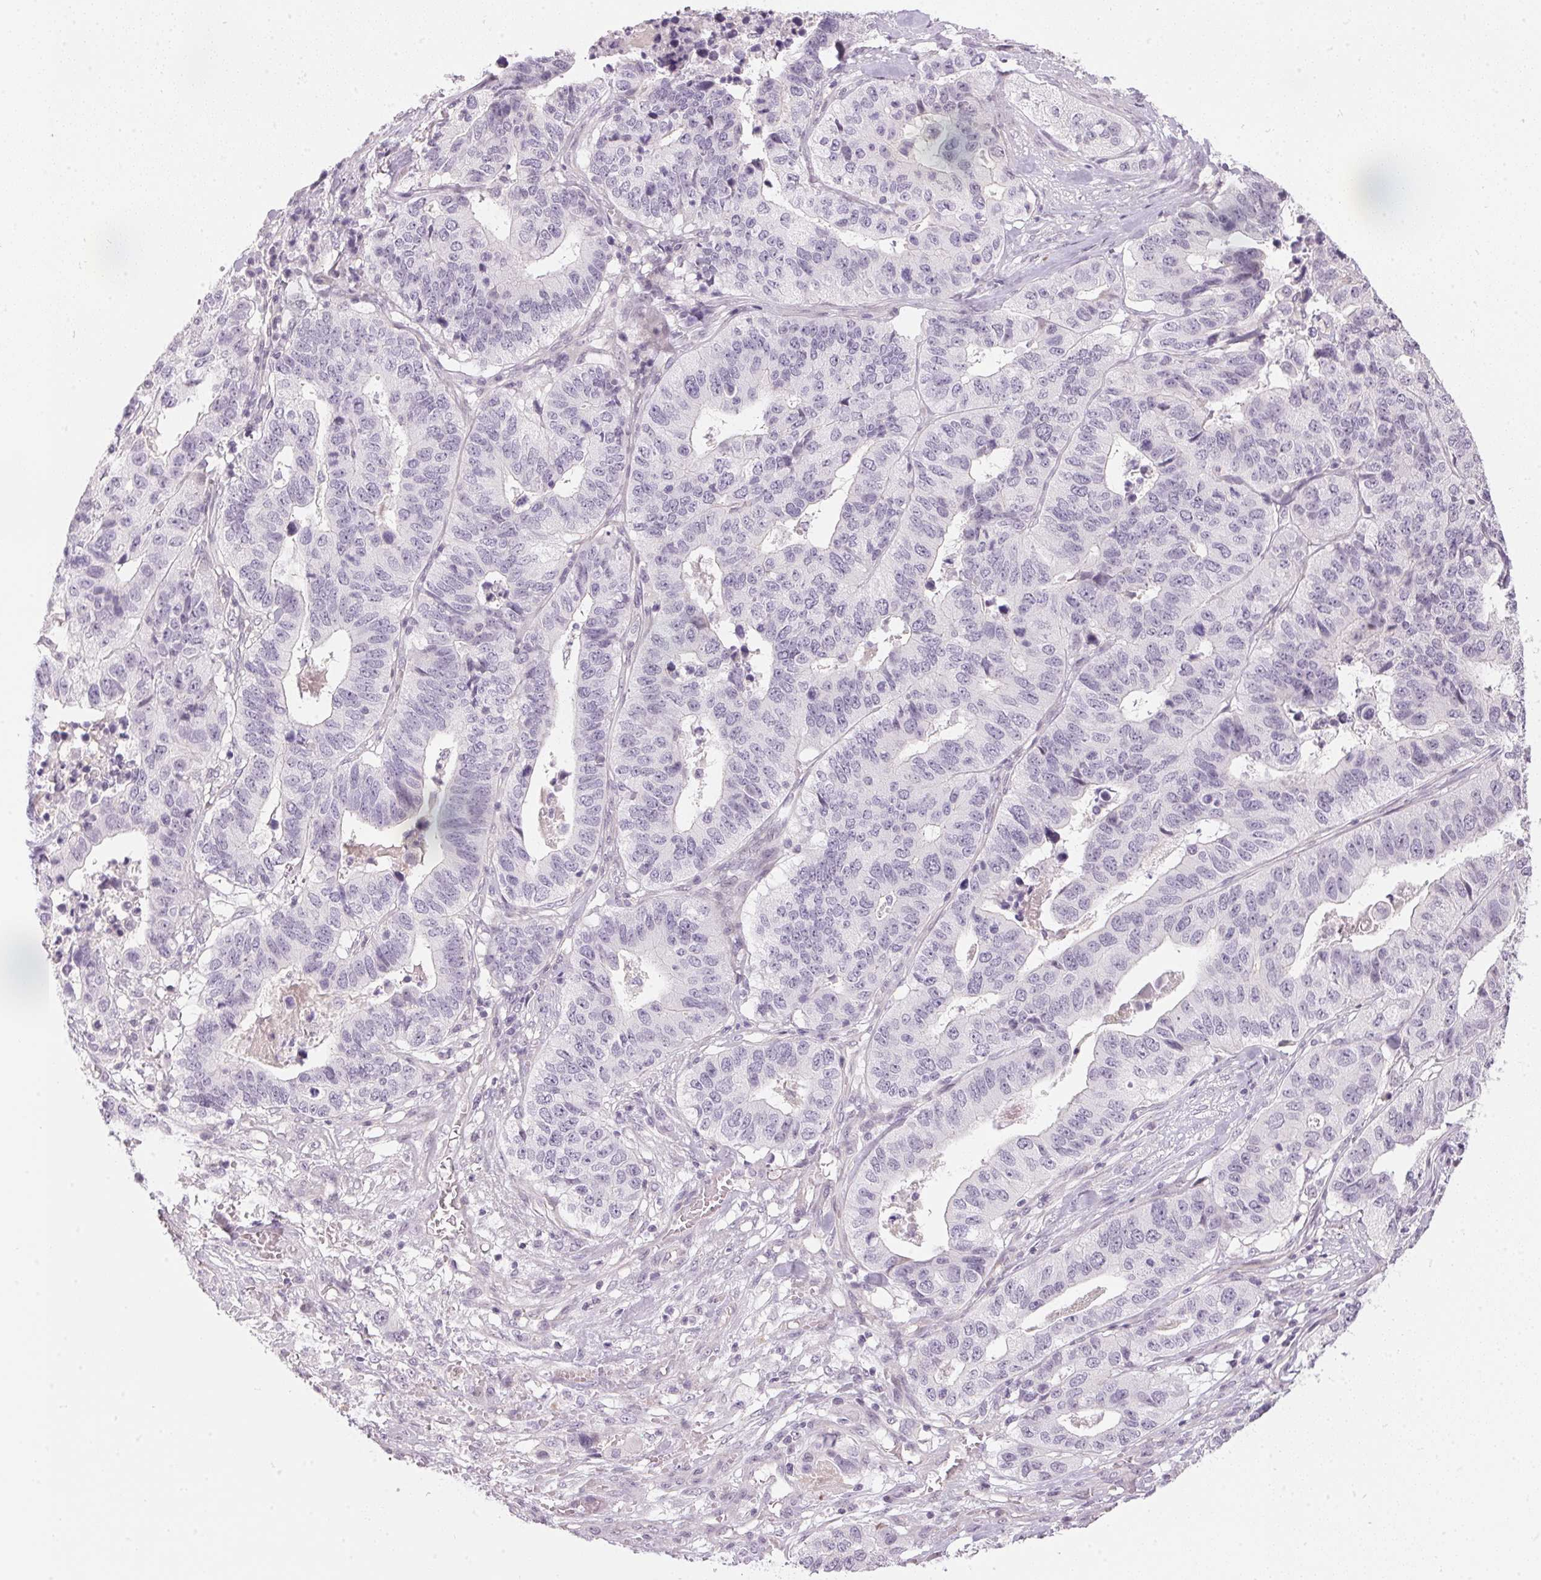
{"staining": {"intensity": "negative", "quantity": "none", "location": "none"}, "tissue": "stomach cancer", "cell_type": "Tumor cells", "image_type": "cancer", "snomed": [{"axis": "morphology", "description": "Adenocarcinoma, NOS"}, {"axis": "topography", "description": "Stomach, upper"}], "caption": "Image shows no significant protein staining in tumor cells of stomach adenocarcinoma.", "gene": "GDAP1L1", "patient": {"sex": "female", "age": 67}}